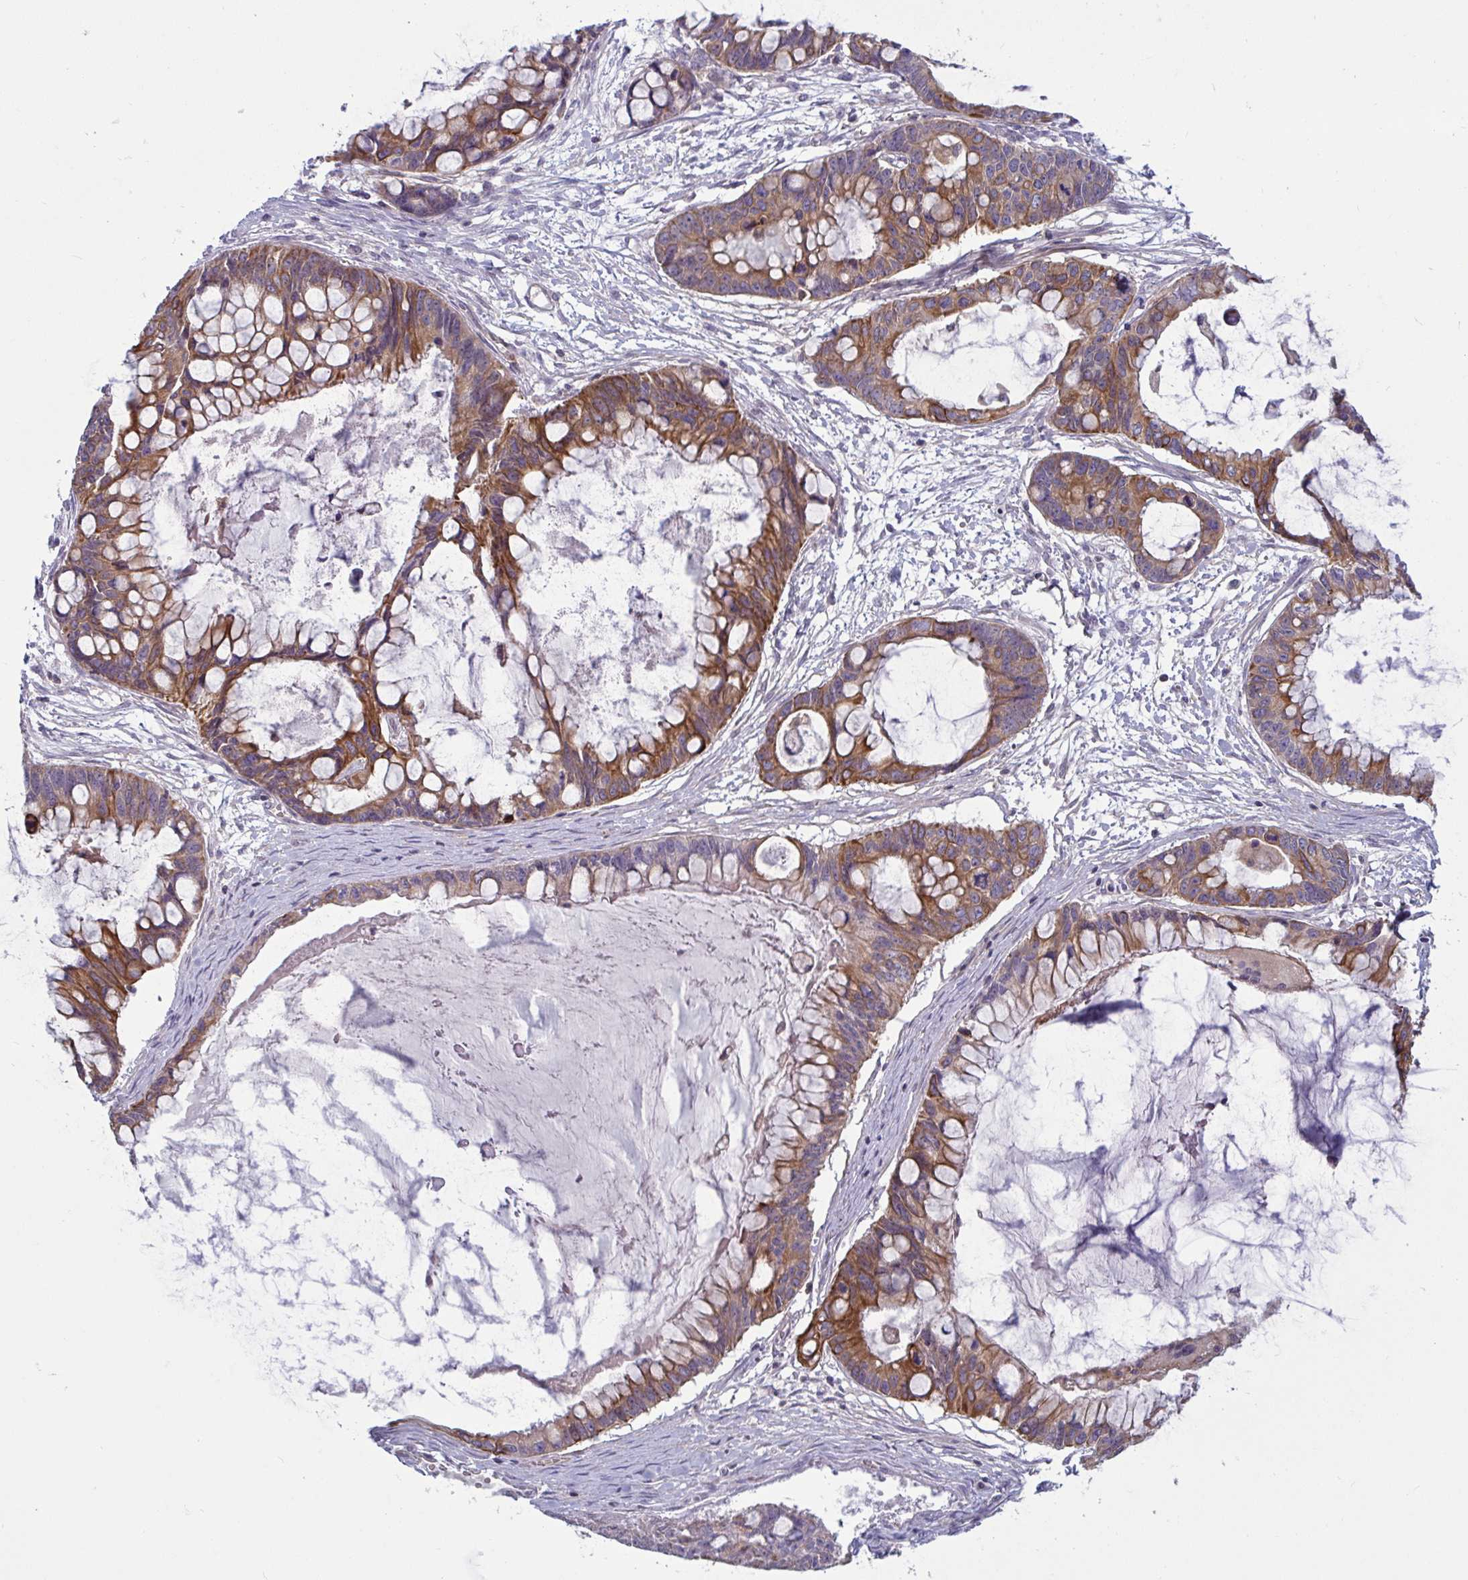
{"staining": {"intensity": "moderate", "quantity": ">75%", "location": "cytoplasmic/membranous"}, "tissue": "ovarian cancer", "cell_type": "Tumor cells", "image_type": "cancer", "snomed": [{"axis": "morphology", "description": "Cystadenocarcinoma, mucinous, NOS"}, {"axis": "topography", "description": "Ovary"}], "caption": "Ovarian cancer (mucinous cystadenocarcinoma) stained for a protein displays moderate cytoplasmic/membranous positivity in tumor cells. (DAB (3,3'-diaminobenzidine) IHC, brown staining for protein, blue staining for nuclei).", "gene": "TANK", "patient": {"sex": "female", "age": 63}}